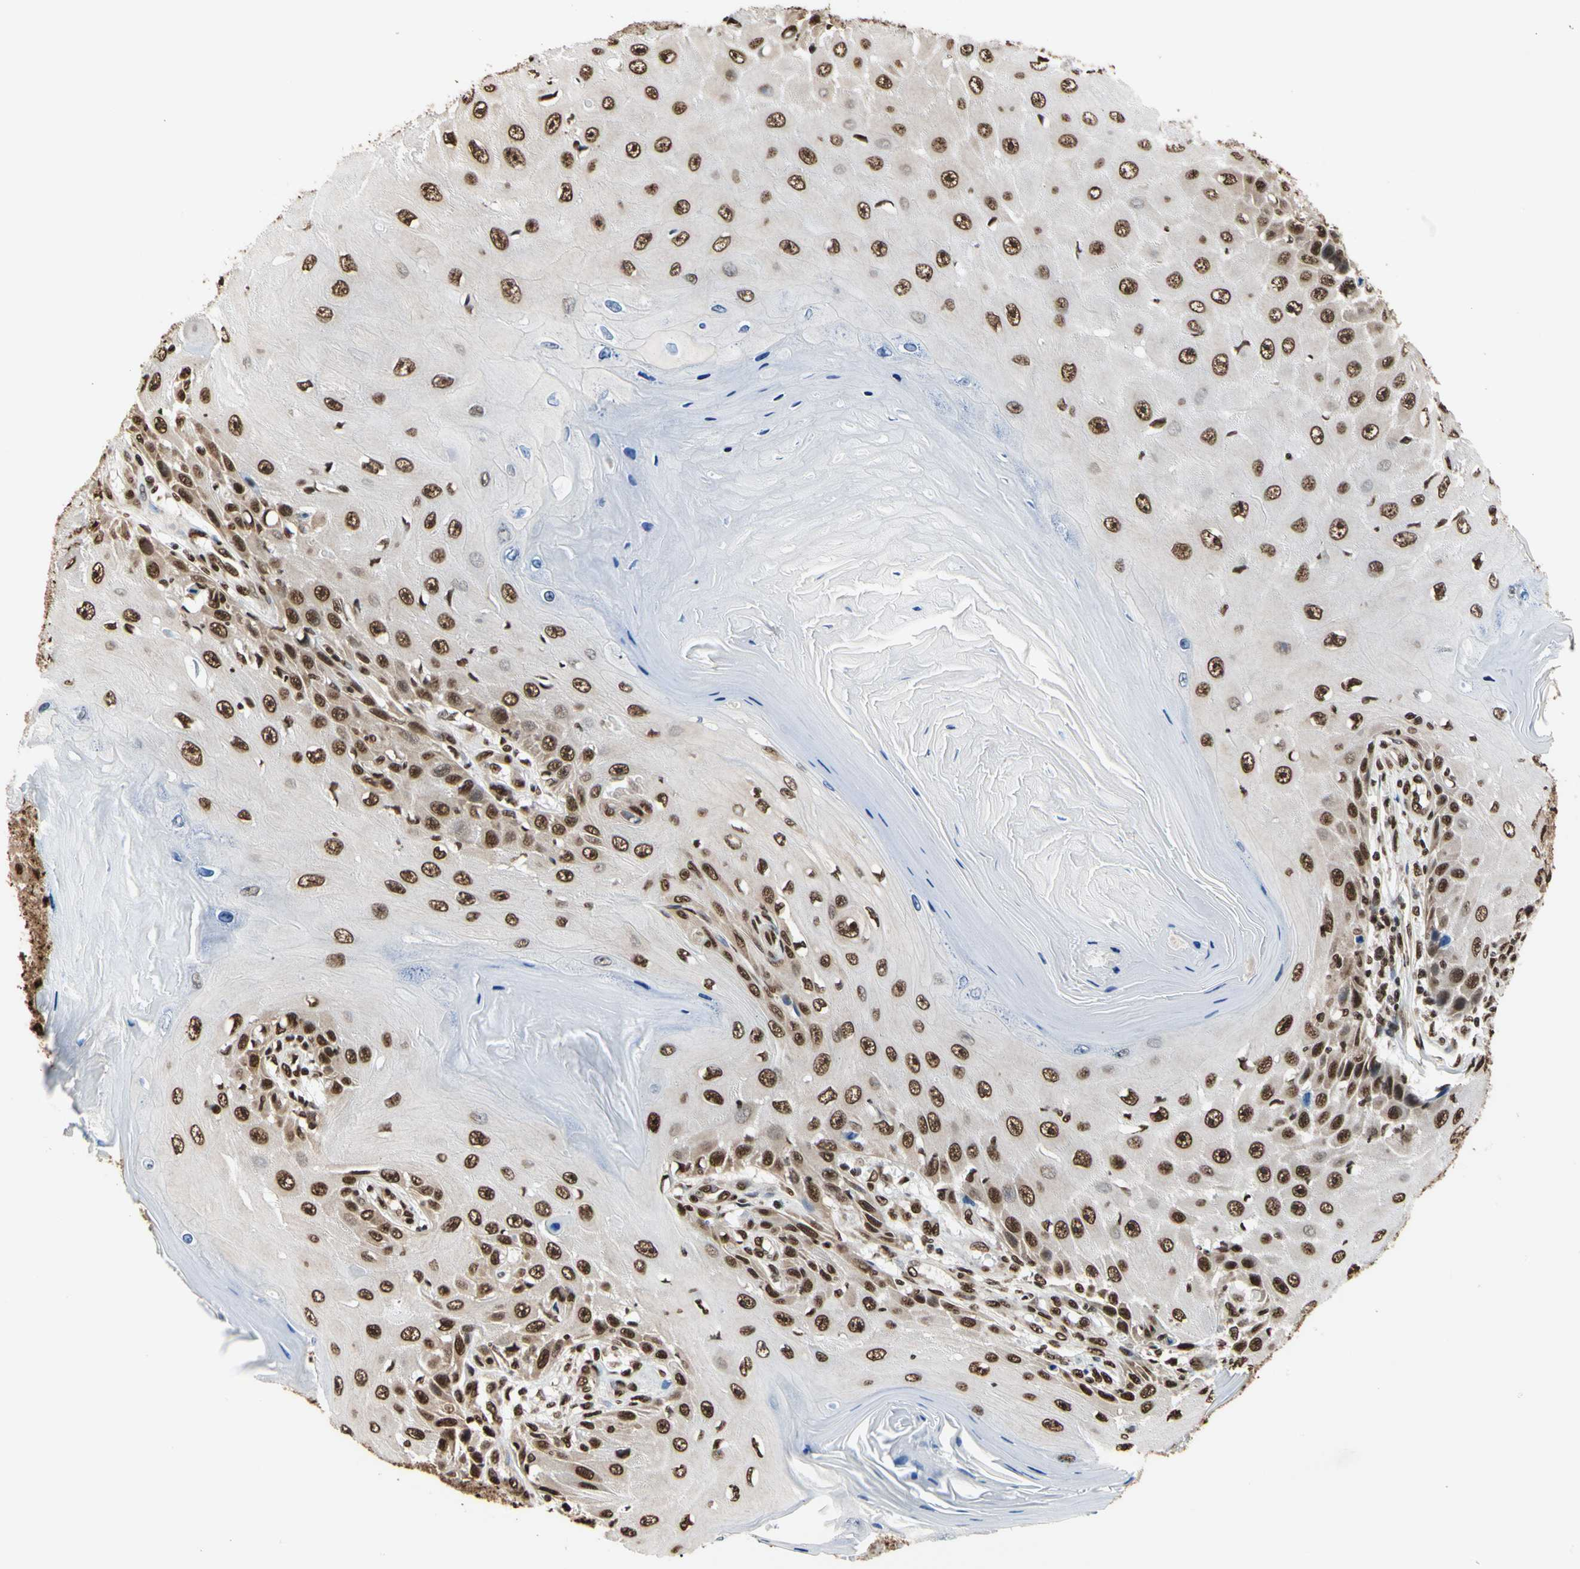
{"staining": {"intensity": "strong", "quantity": ">75%", "location": "nuclear"}, "tissue": "skin cancer", "cell_type": "Tumor cells", "image_type": "cancer", "snomed": [{"axis": "morphology", "description": "Squamous cell carcinoma, NOS"}, {"axis": "topography", "description": "Skin"}], "caption": "Human squamous cell carcinoma (skin) stained with a protein marker exhibits strong staining in tumor cells.", "gene": "HNRNPK", "patient": {"sex": "female", "age": 73}}